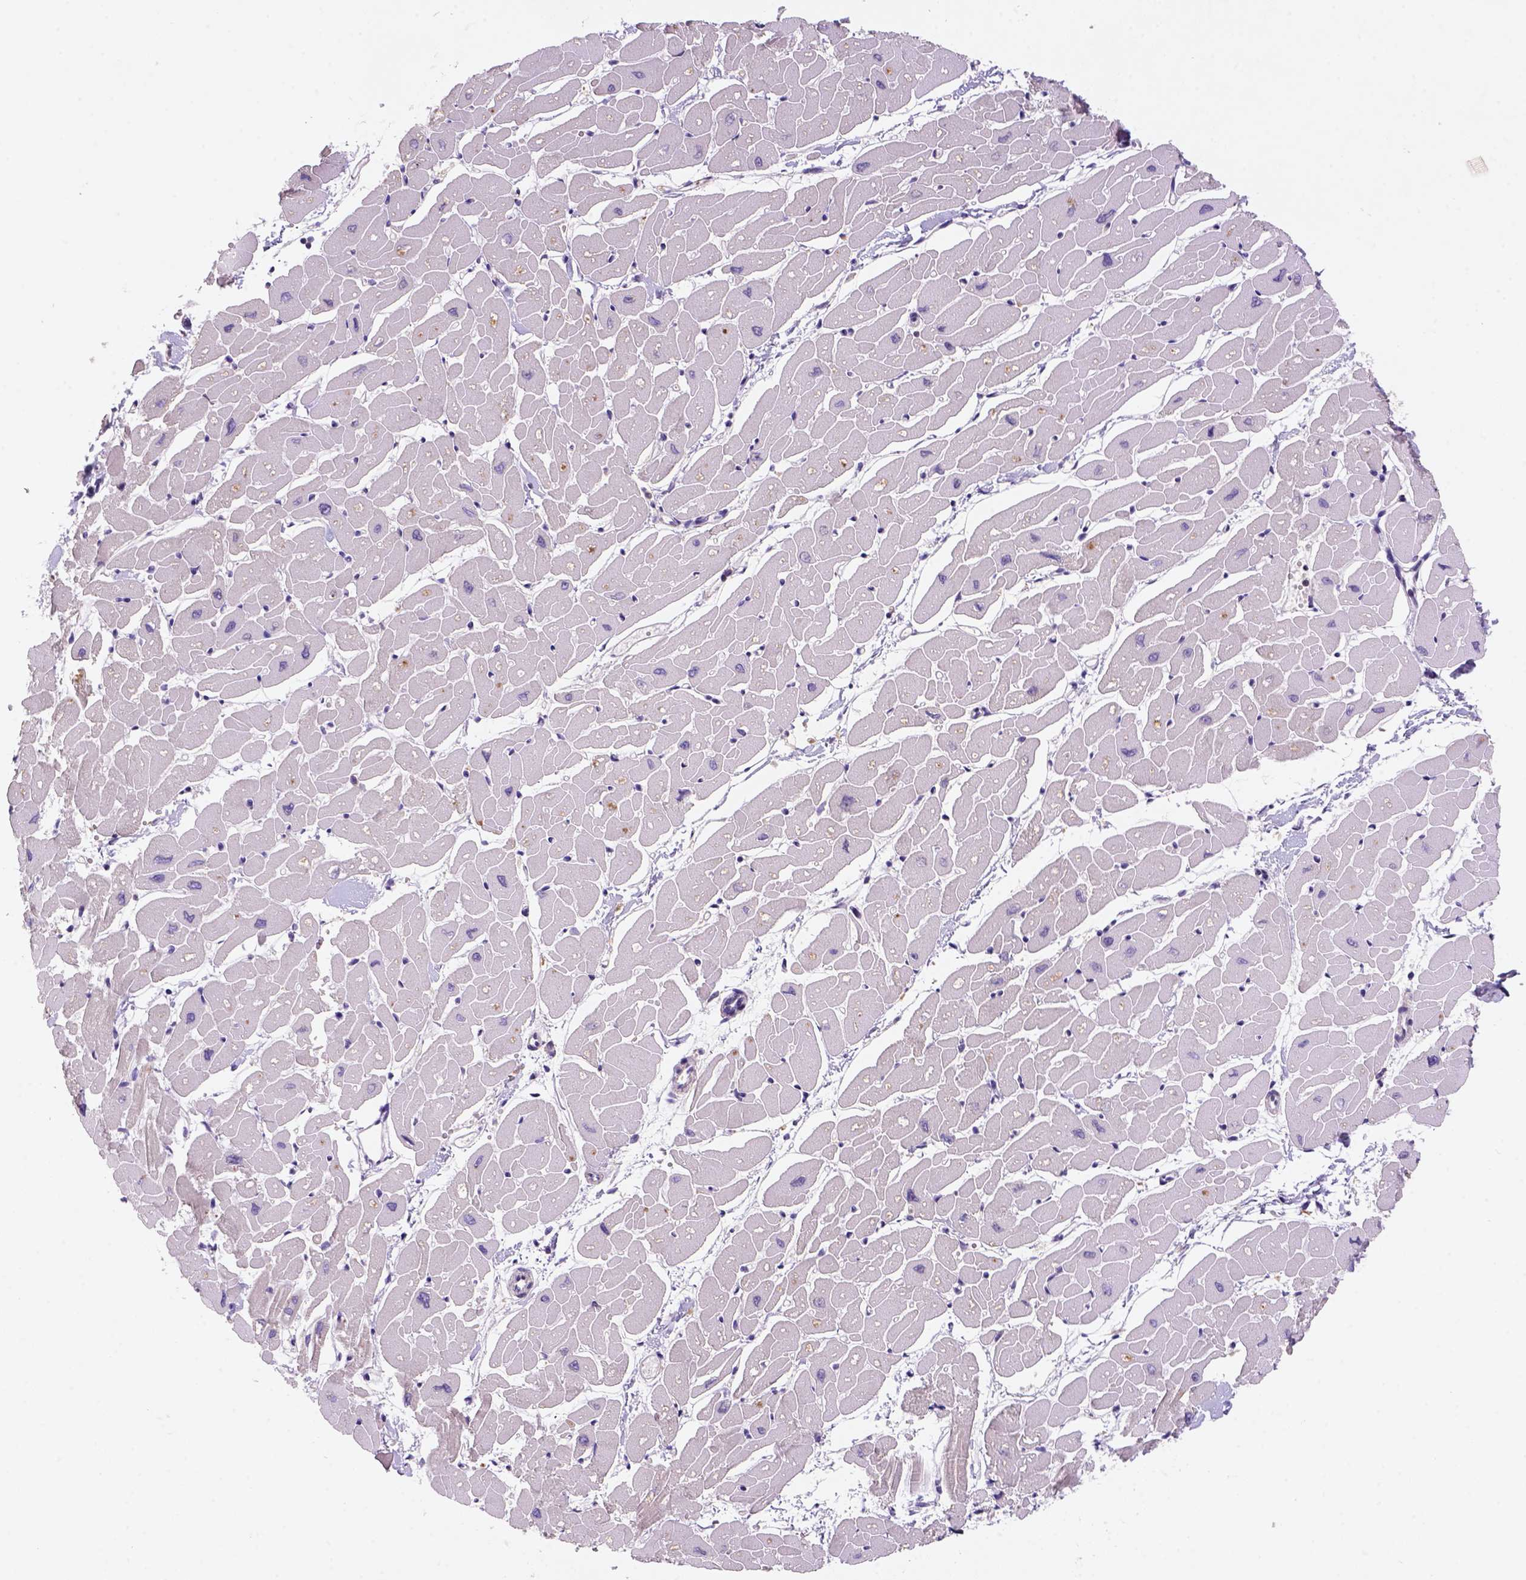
{"staining": {"intensity": "weak", "quantity": "25%-75%", "location": "cytoplasmic/membranous,nuclear"}, "tissue": "heart muscle", "cell_type": "Cardiomyocytes", "image_type": "normal", "snomed": [{"axis": "morphology", "description": "Normal tissue, NOS"}, {"axis": "topography", "description": "Heart"}], "caption": "High-power microscopy captured an immunohistochemistry (IHC) image of normal heart muscle, revealing weak cytoplasmic/membranous,nuclear staining in about 25%-75% of cardiomyocytes.", "gene": "SCML4", "patient": {"sex": "male", "age": 57}}